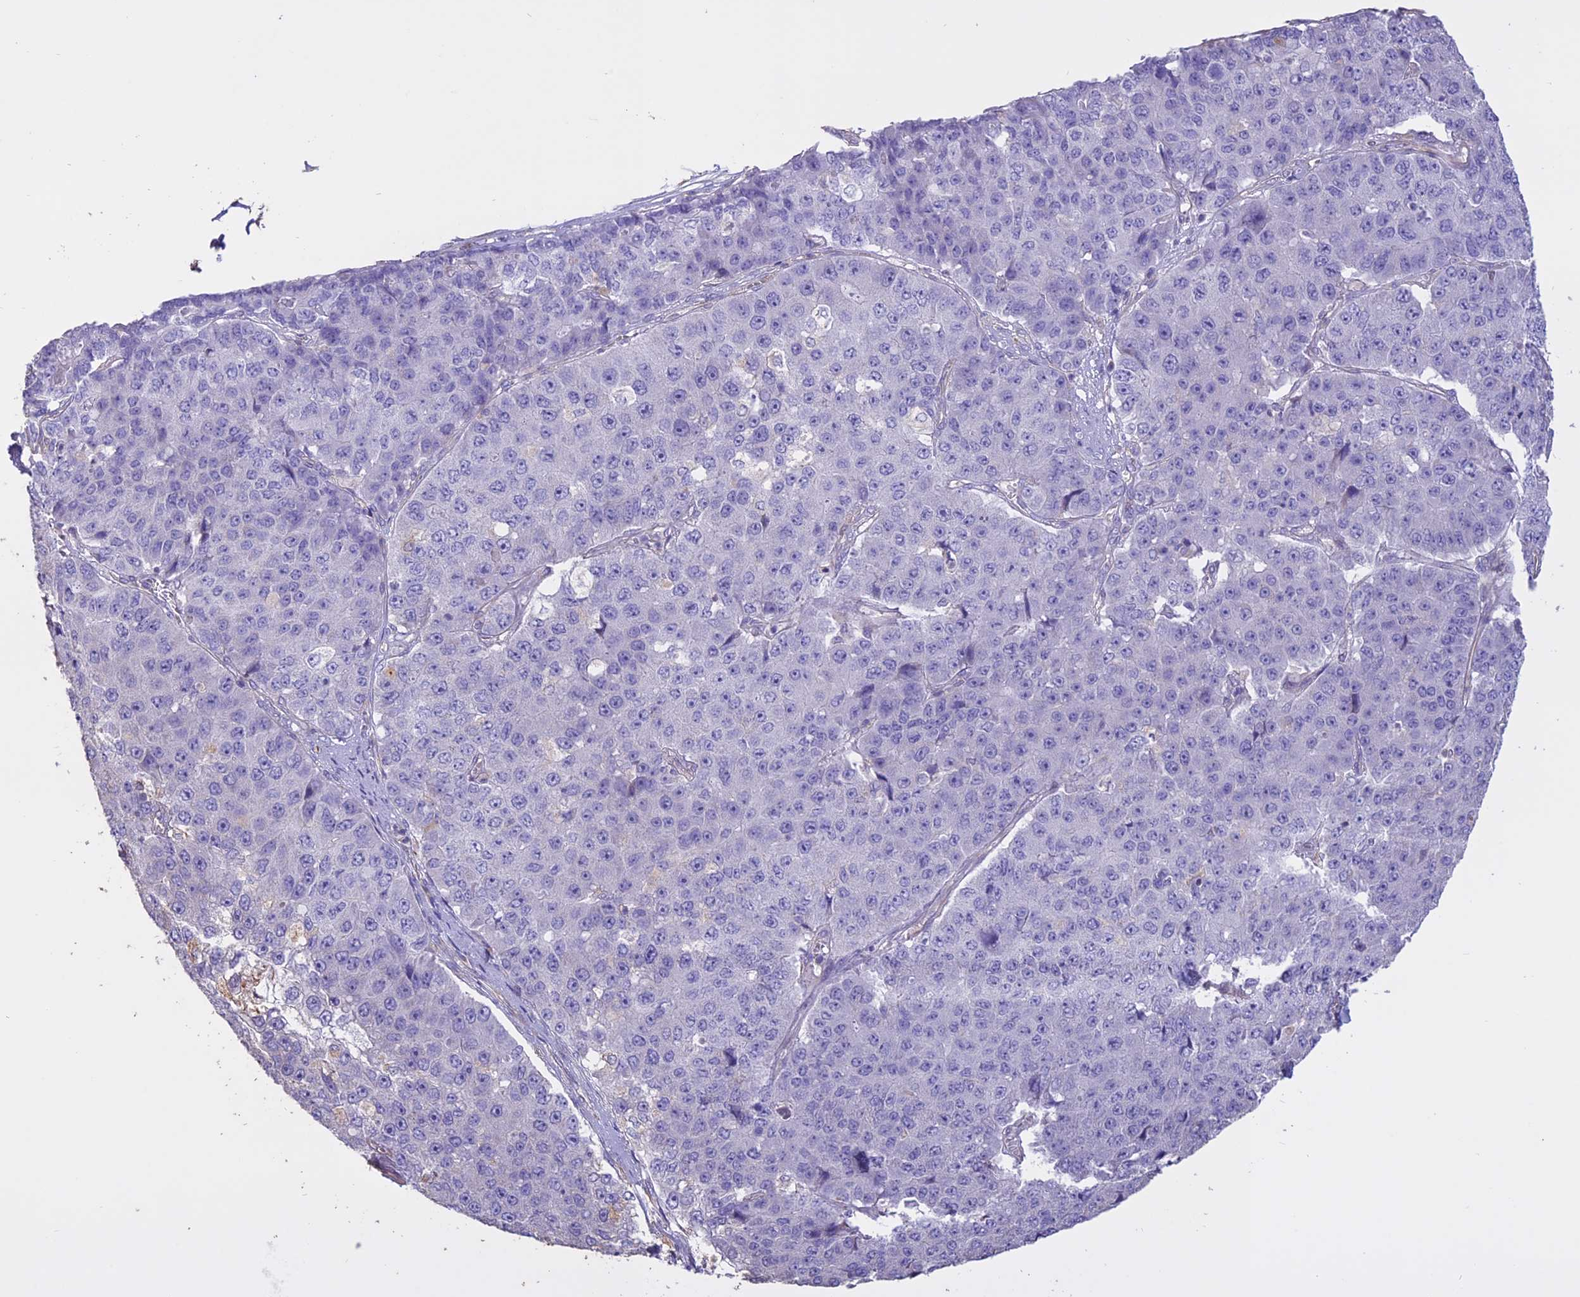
{"staining": {"intensity": "negative", "quantity": "none", "location": "none"}, "tissue": "pancreatic cancer", "cell_type": "Tumor cells", "image_type": "cancer", "snomed": [{"axis": "morphology", "description": "Adenocarcinoma, NOS"}, {"axis": "topography", "description": "Pancreas"}], "caption": "Immunohistochemistry (IHC) of human adenocarcinoma (pancreatic) displays no positivity in tumor cells.", "gene": "CCDC148", "patient": {"sex": "male", "age": 50}}